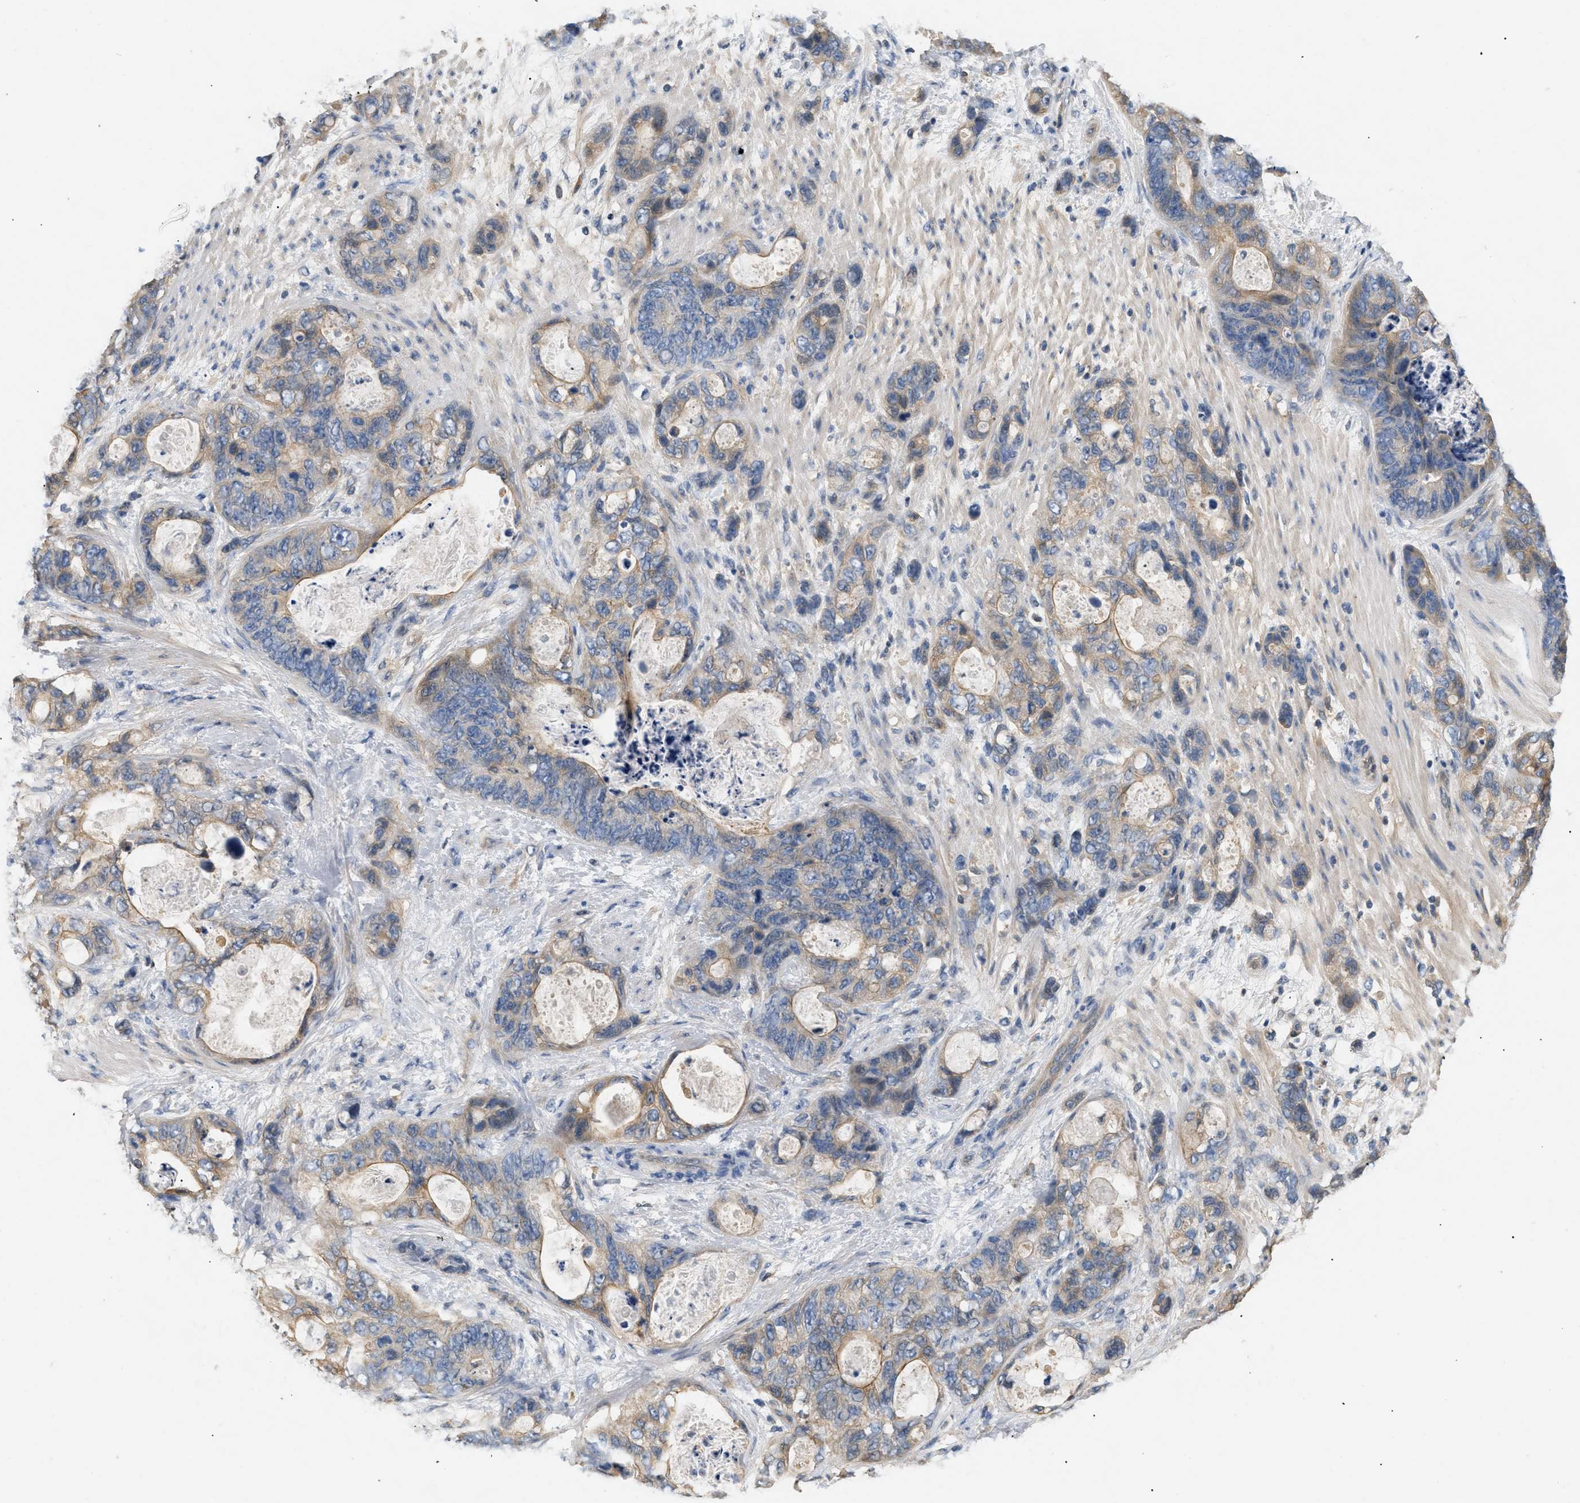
{"staining": {"intensity": "weak", "quantity": ">75%", "location": "cytoplasmic/membranous"}, "tissue": "stomach cancer", "cell_type": "Tumor cells", "image_type": "cancer", "snomed": [{"axis": "morphology", "description": "Normal tissue, NOS"}, {"axis": "morphology", "description": "Adenocarcinoma, NOS"}, {"axis": "topography", "description": "Stomach"}], "caption": "Stomach cancer (adenocarcinoma) tissue demonstrates weak cytoplasmic/membranous expression in about >75% of tumor cells, visualized by immunohistochemistry.", "gene": "FARS2", "patient": {"sex": "female", "age": 89}}